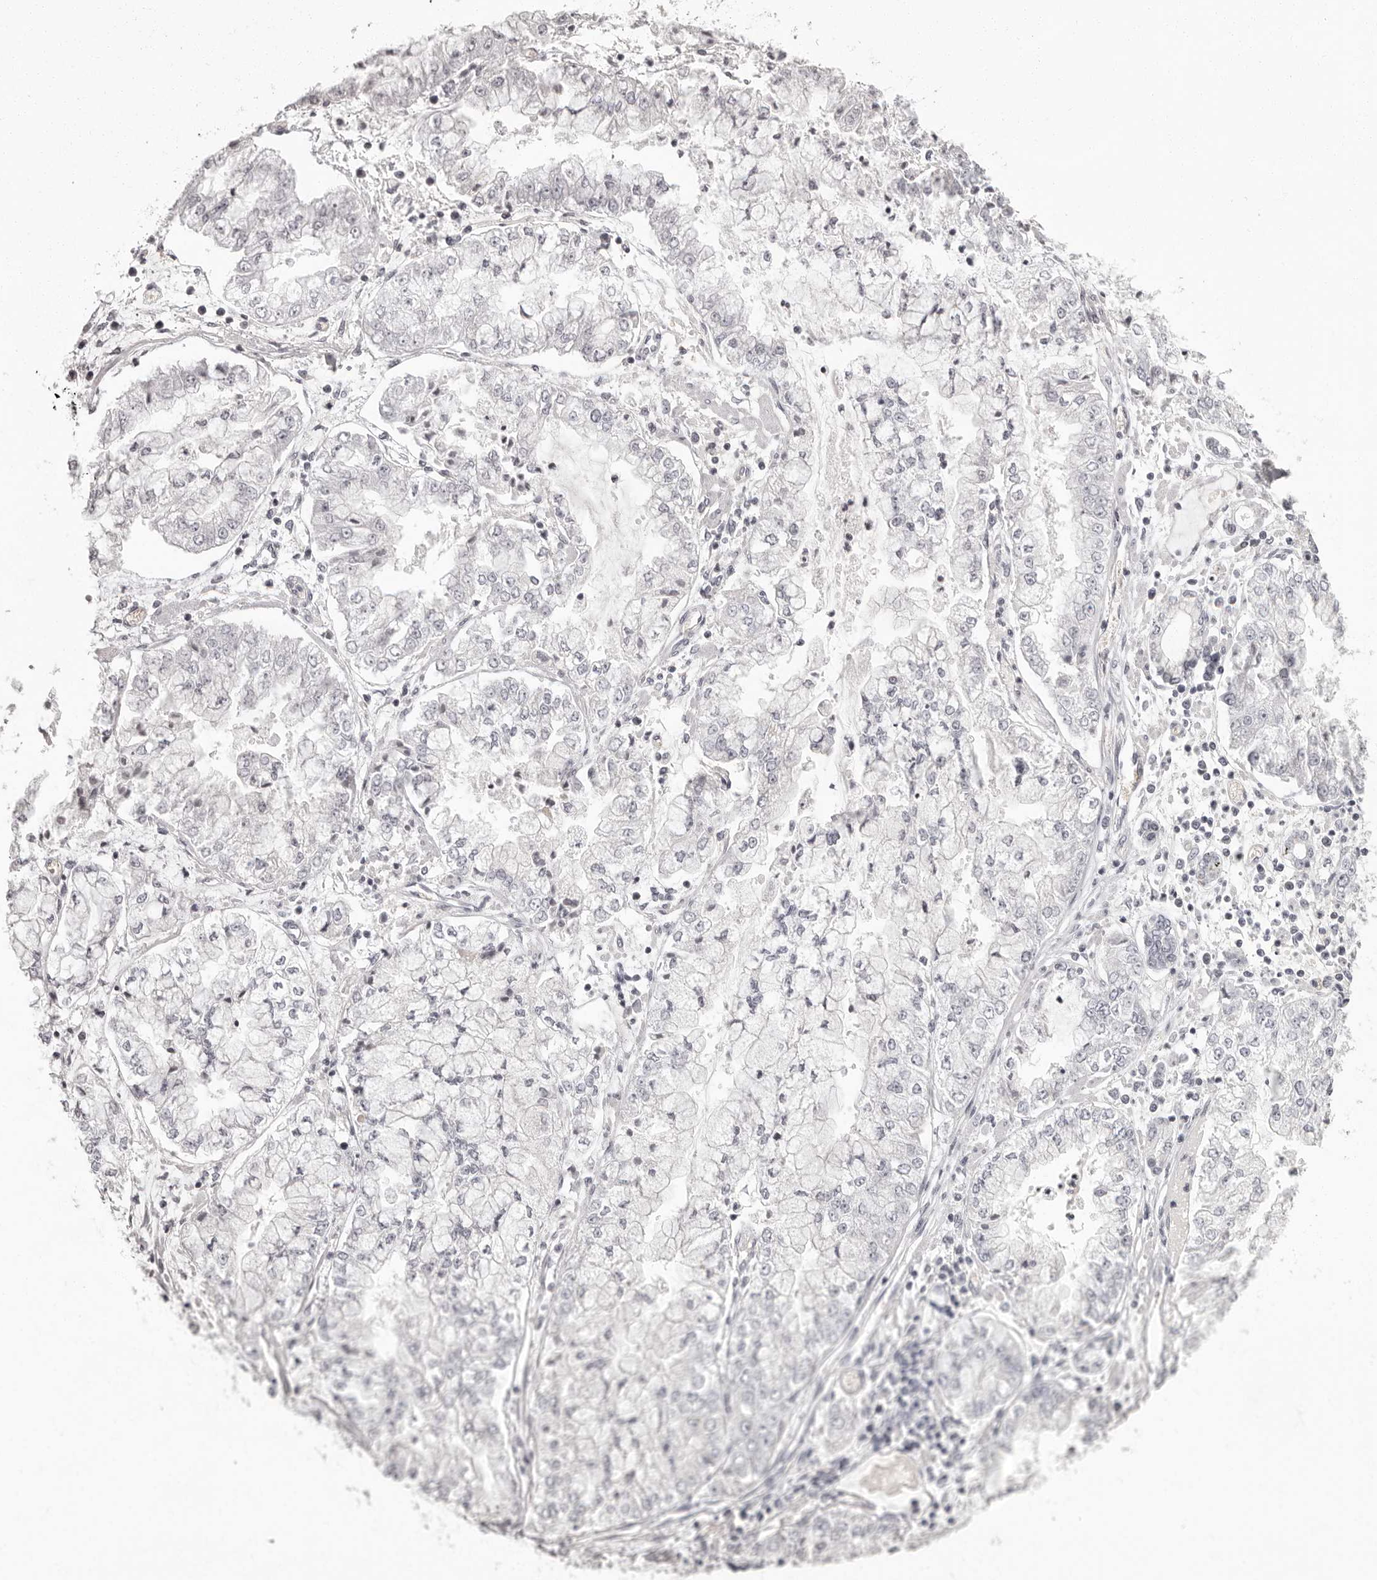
{"staining": {"intensity": "negative", "quantity": "none", "location": "none"}, "tissue": "stomach cancer", "cell_type": "Tumor cells", "image_type": "cancer", "snomed": [{"axis": "morphology", "description": "Adenocarcinoma, NOS"}, {"axis": "topography", "description": "Stomach"}], "caption": "The immunohistochemistry histopathology image has no significant staining in tumor cells of stomach cancer tissue. The staining is performed using DAB (3,3'-diaminobenzidine) brown chromogen with nuclei counter-stained in using hematoxylin.", "gene": "C8orf74", "patient": {"sex": "male", "age": 76}}